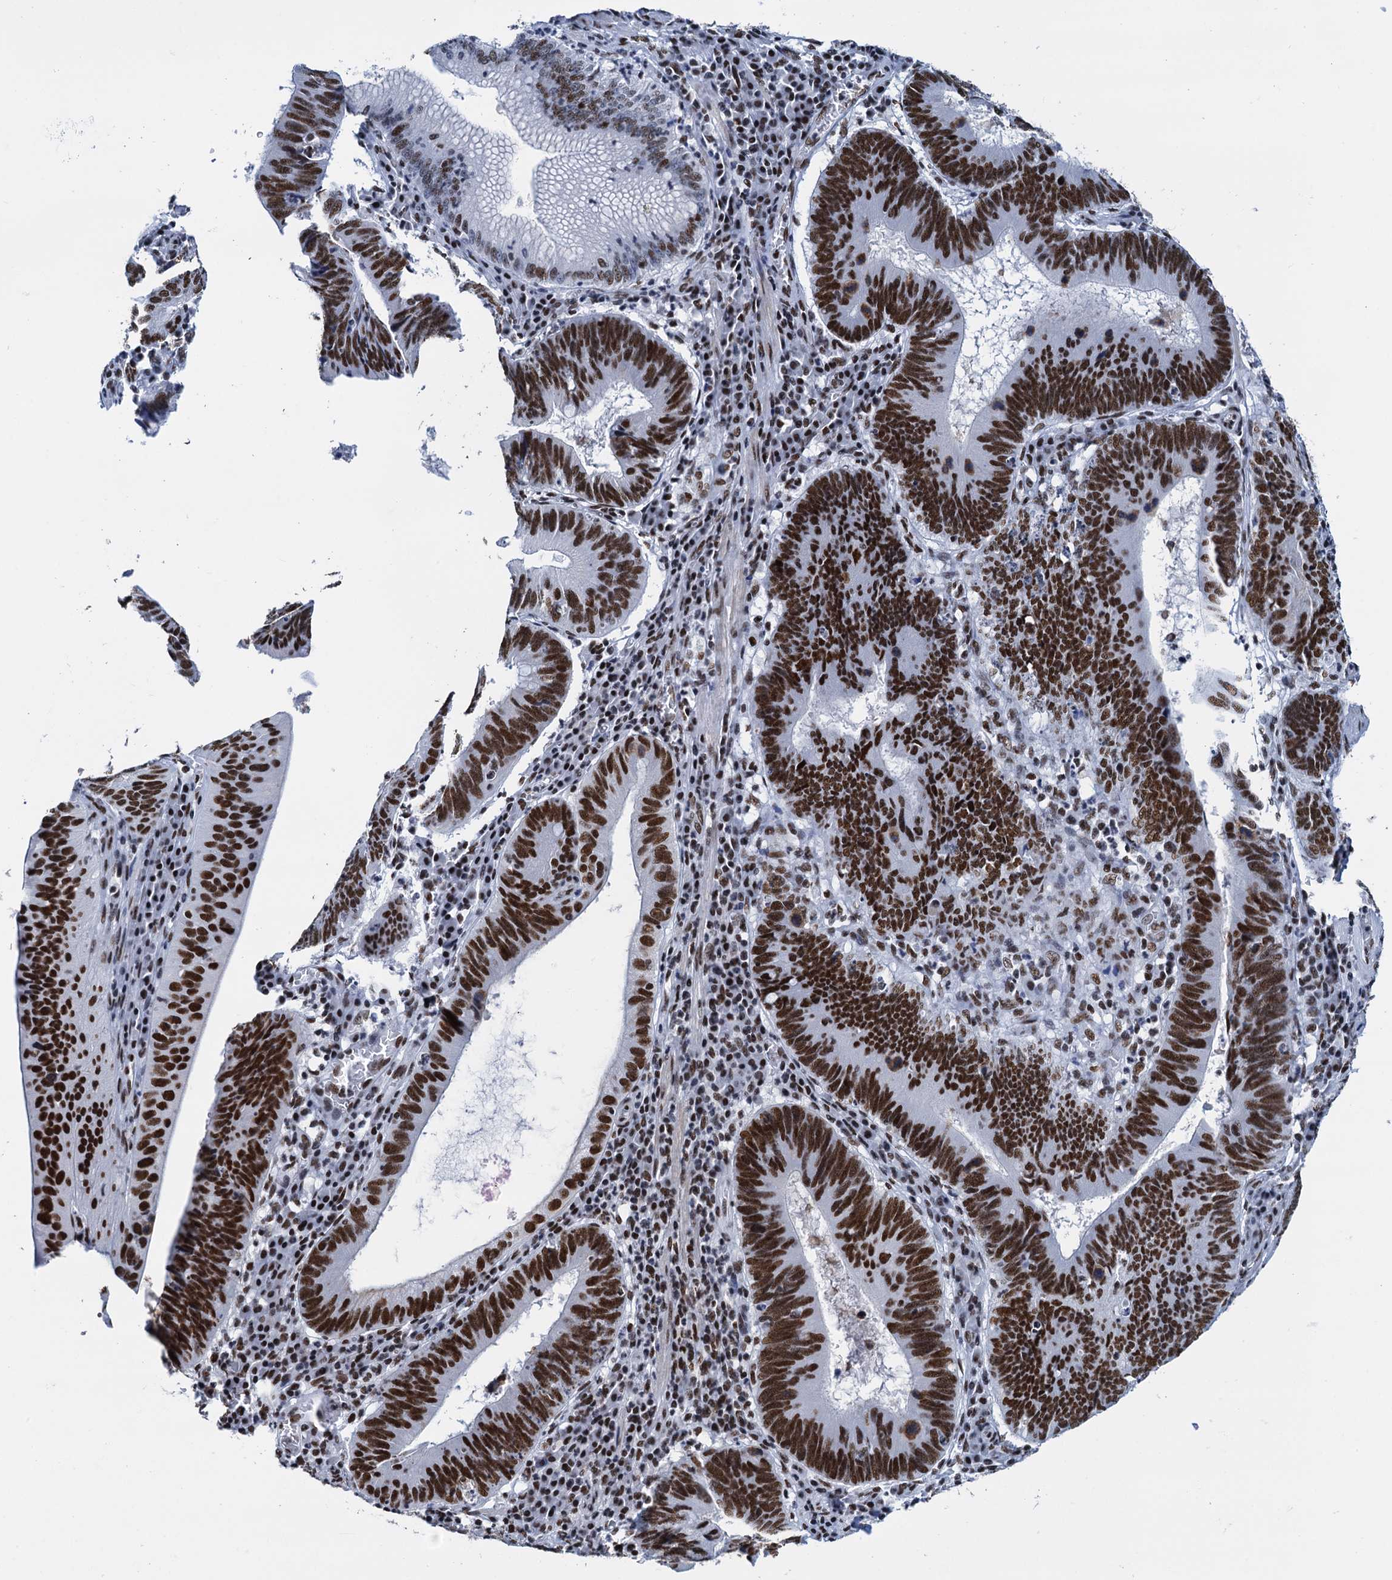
{"staining": {"intensity": "strong", "quantity": ">75%", "location": "nuclear"}, "tissue": "stomach cancer", "cell_type": "Tumor cells", "image_type": "cancer", "snomed": [{"axis": "morphology", "description": "Adenocarcinoma, NOS"}, {"axis": "topography", "description": "Stomach"}], "caption": "Strong nuclear expression is present in about >75% of tumor cells in stomach cancer (adenocarcinoma). The protein of interest is shown in brown color, while the nuclei are stained blue.", "gene": "SLTM", "patient": {"sex": "male", "age": 59}}